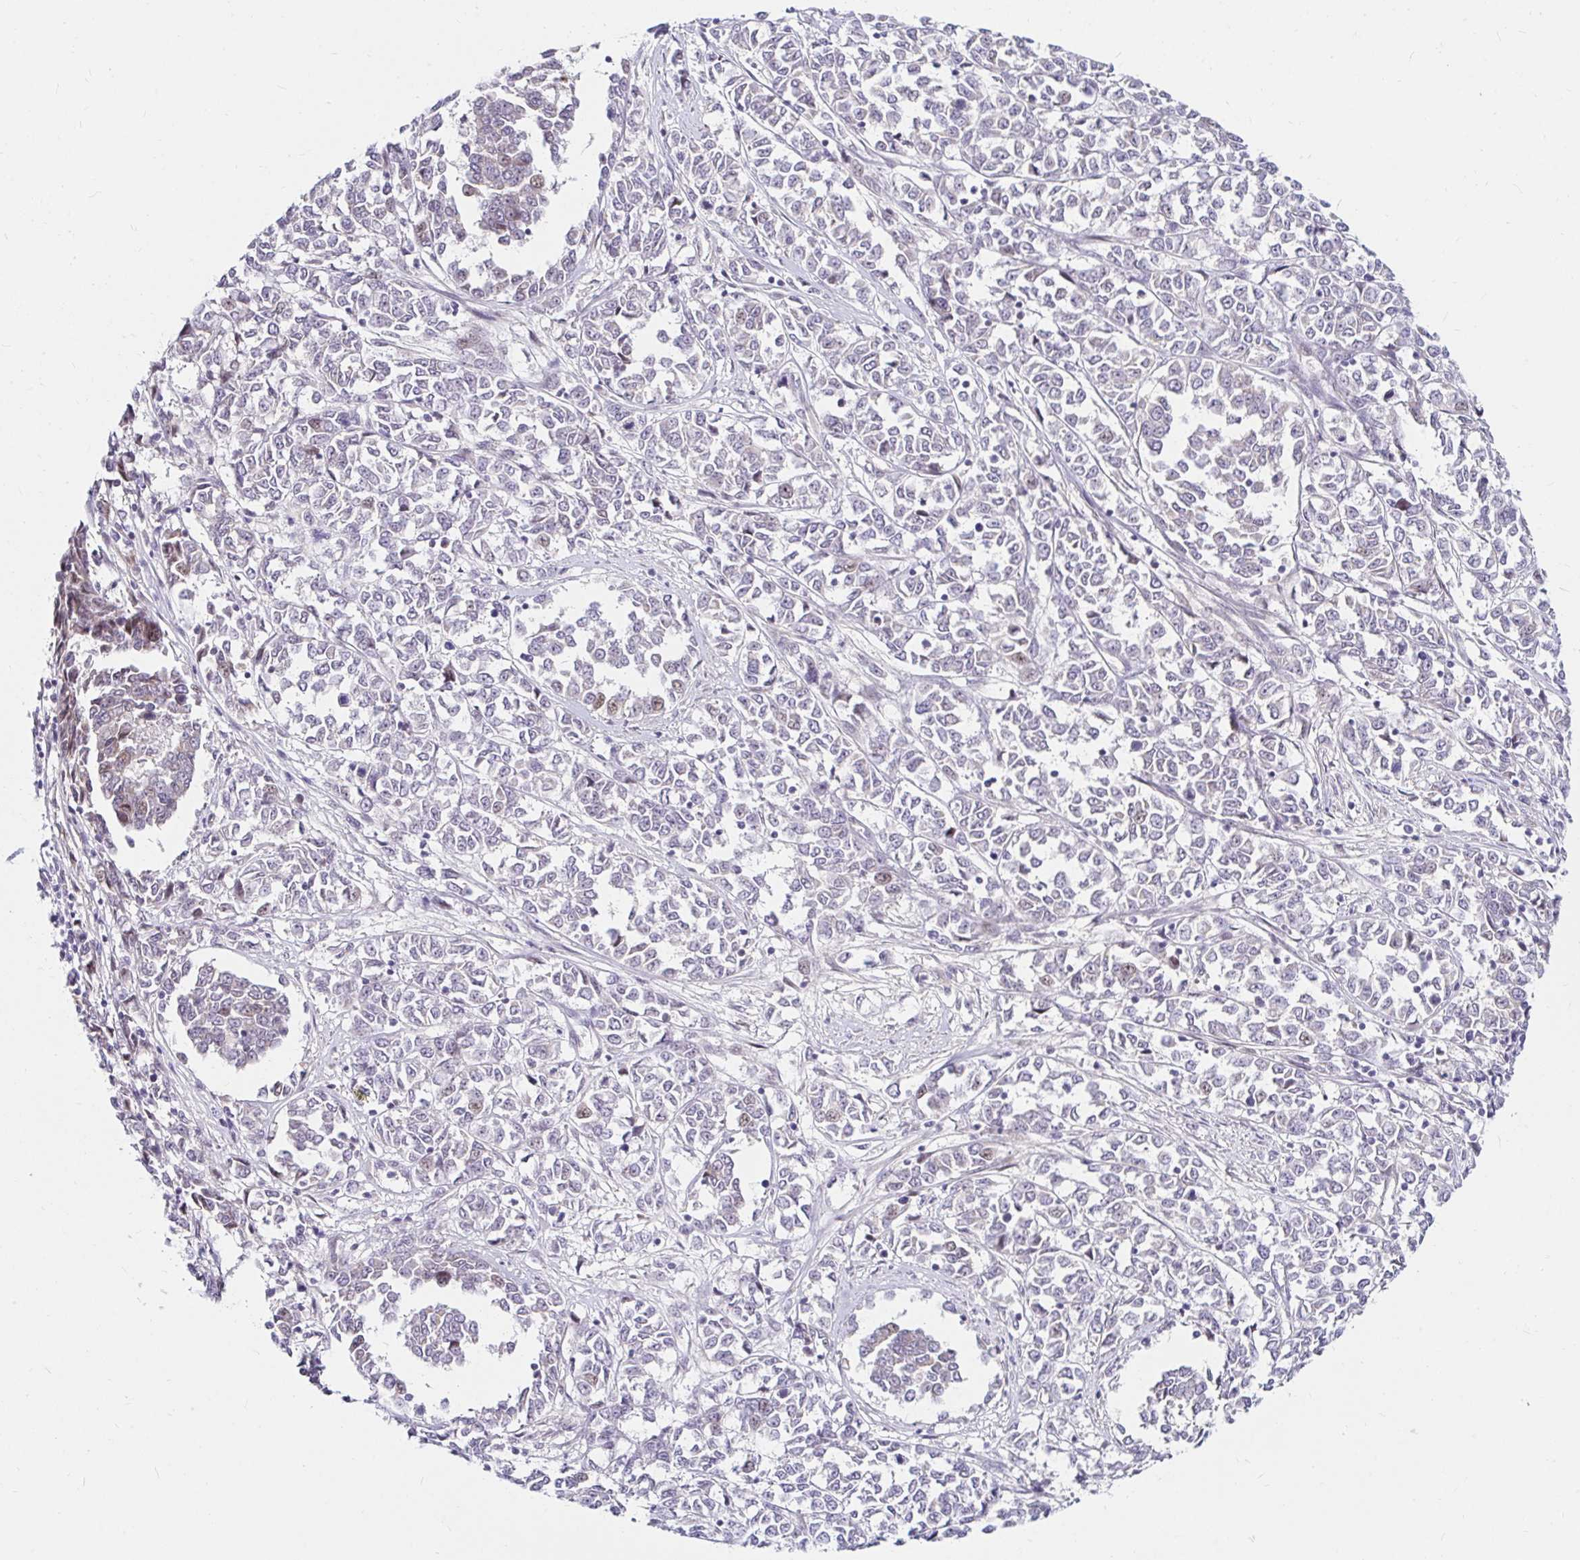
{"staining": {"intensity": "negative", "quantity": "none", "location": "none"}, "tissue": "melanoma", "cell_type": "Tumor cells", "image_type": "cancer", "snomed": [{"axis": "morphology", "description": "Malignant melanoma, NOS"}, {"axis": "topography", "description": "Skin"}], "caption": "This is an immunohistochemistry histopathology image of melanoma. There is no expression in tumor cells.", "gene": "GUCY1A1", "patient": {"sex": "female", "age": 72}}